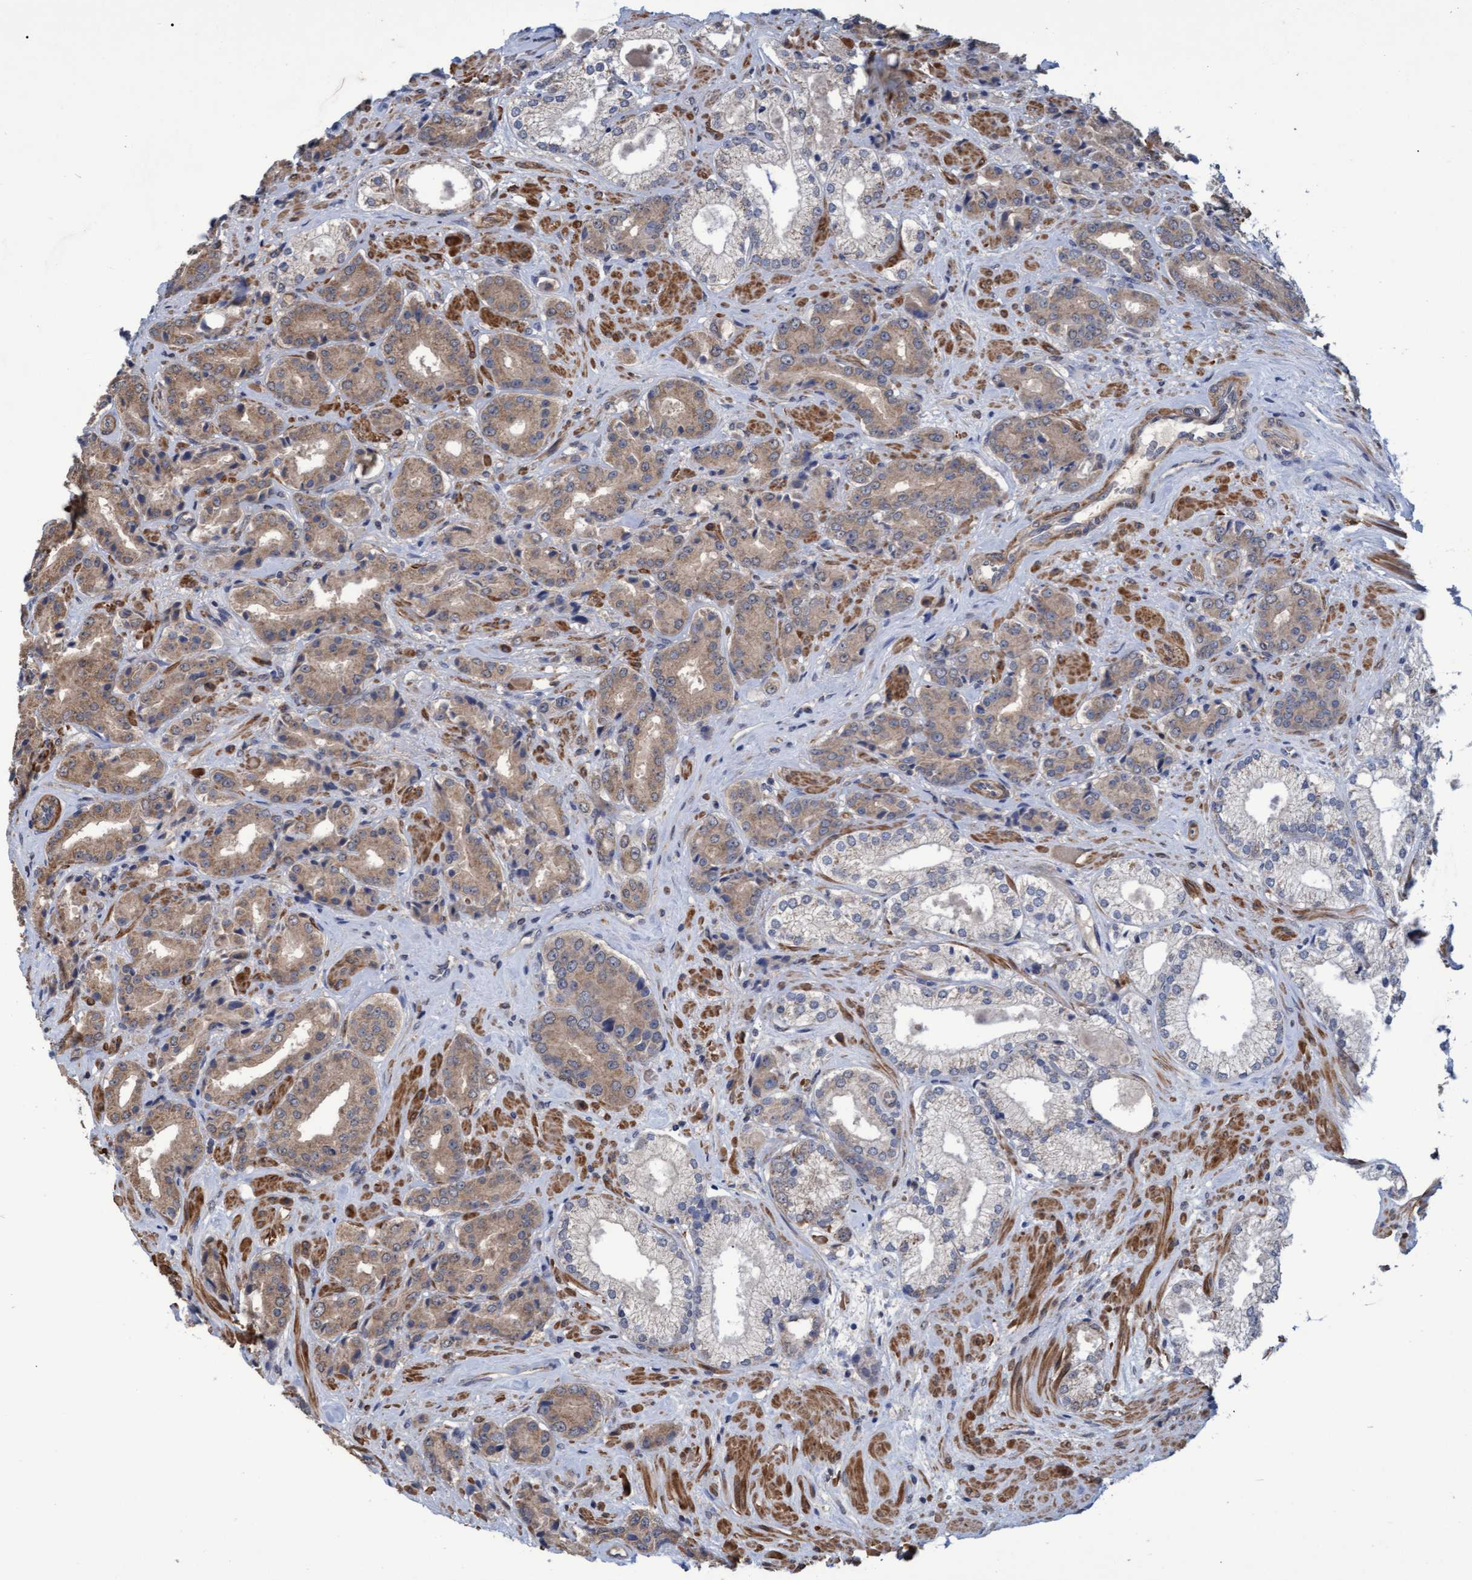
{"staining": {"intensity": "weak", "quantity": ">75%", "location": "cytoplasmic/membranous"}, "tissue": "prostate cancer", "cell_type": "Tumor cells", "image_type": "cancer", "snomed": [{"axis": "morphology", "description": "Adenocarcinoma, High grade"}, {"axis": "topography", "description": "Prostate"}], "caption": "Immunohistochemical staining of human prostate adenocarcinoma (high-grade) reveals weak cytoplasmic/membranous protein positivity in about >75% of tumor cells.", "gene": "NAA15", "patient": {"sex": "male", "age": 71}}